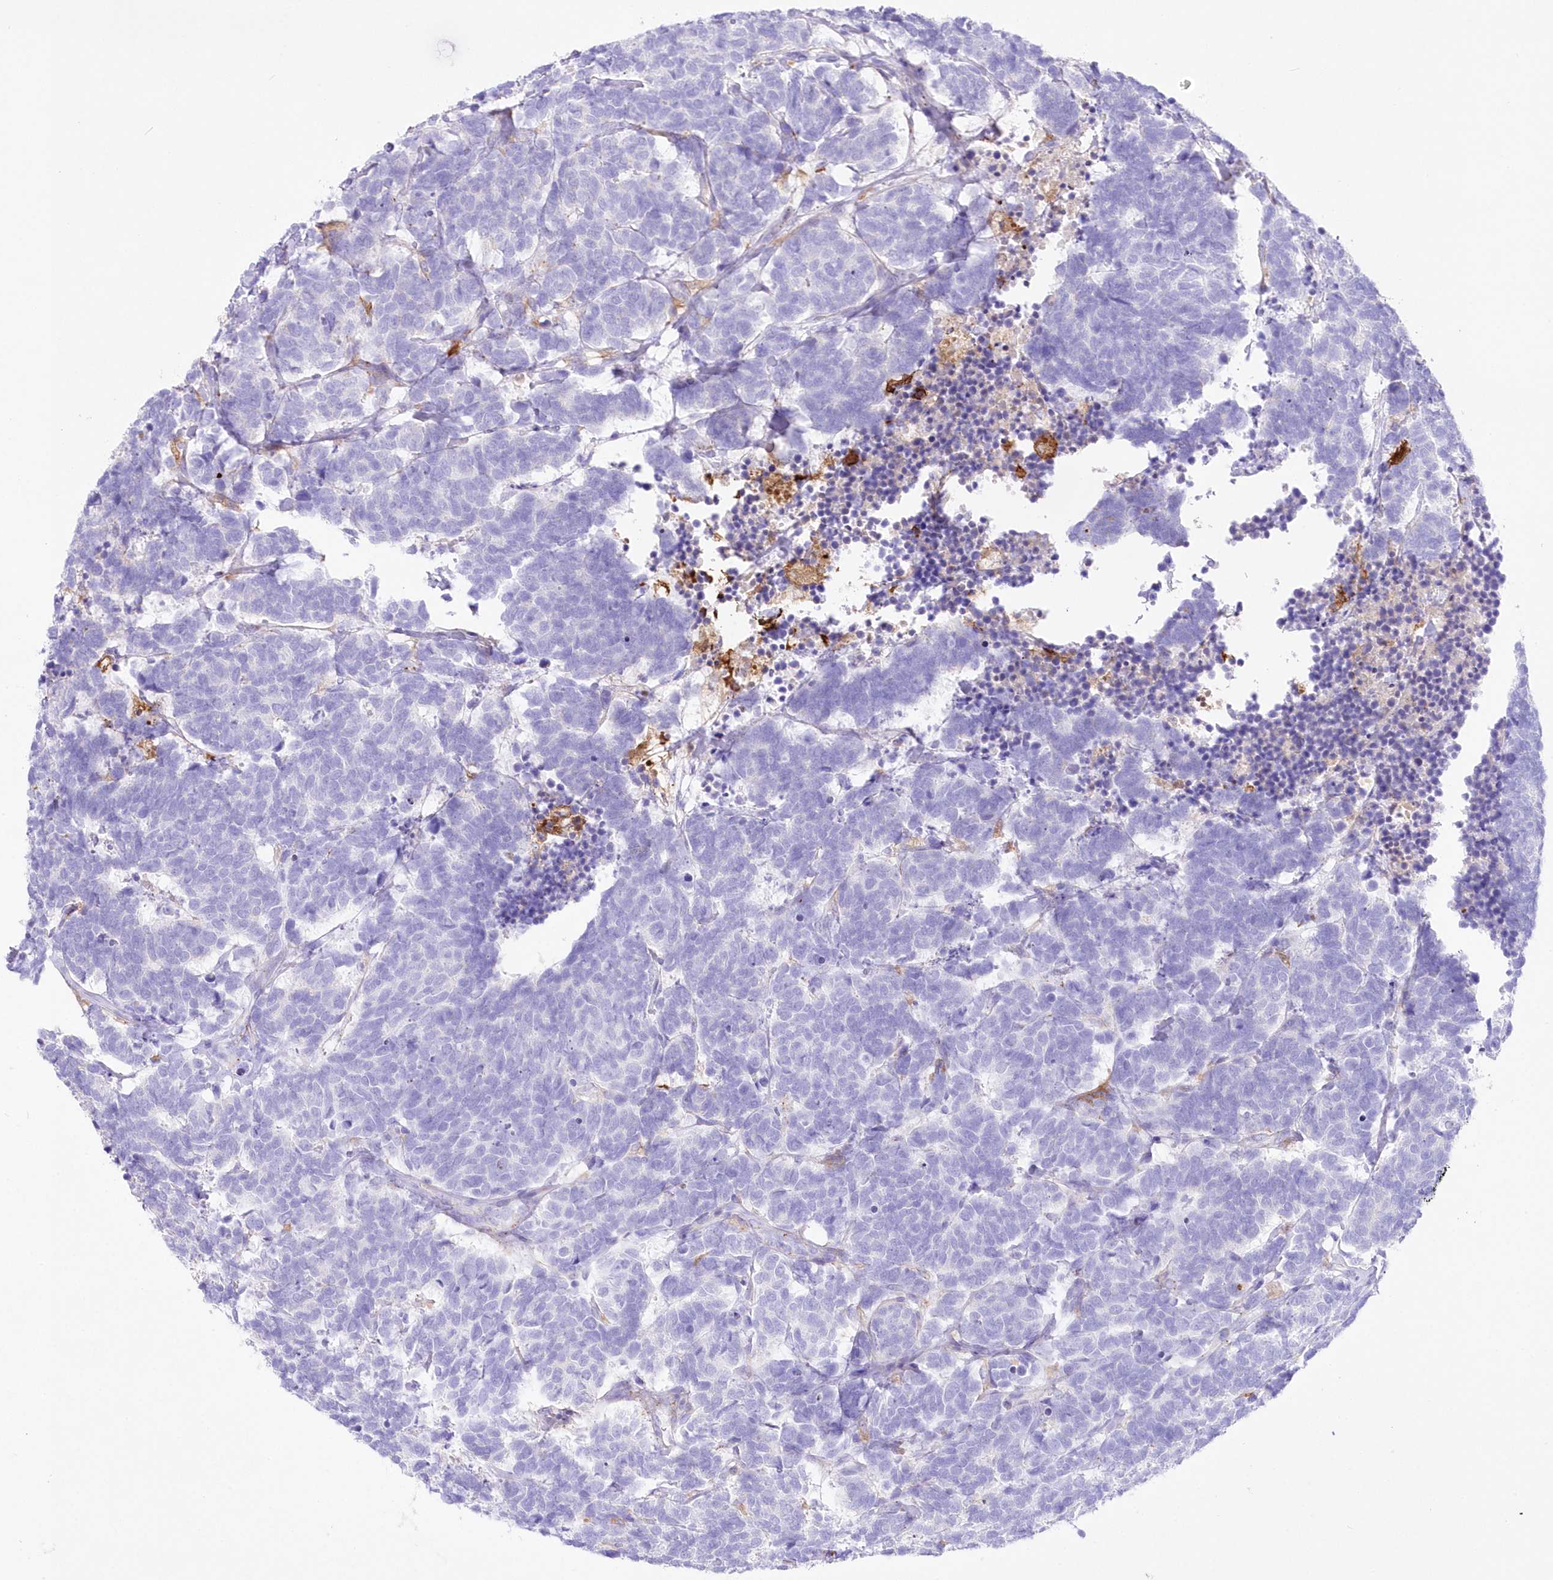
{"staining": {"intensity": "negative", "quantity": "none", "location": "none"}, "tissue": "carcinoid", "cell_type": "Tumor cells", "image_type": "cancer", "snomed": [{"axis": "morphology", "description": "Carcinoma, NOS"}, {"axis": "morphology", "description": "Carcinoid, malignant, NOS"}, {"axis": "topography", "description": "Urinary bladder"}], "caption": "An IHC micrograph of carcinoid is shown. There is no staining in tumor cells of carcinoid.", "gene": "DNAJC19", "patient": {"sex": "male", "age": 57}}